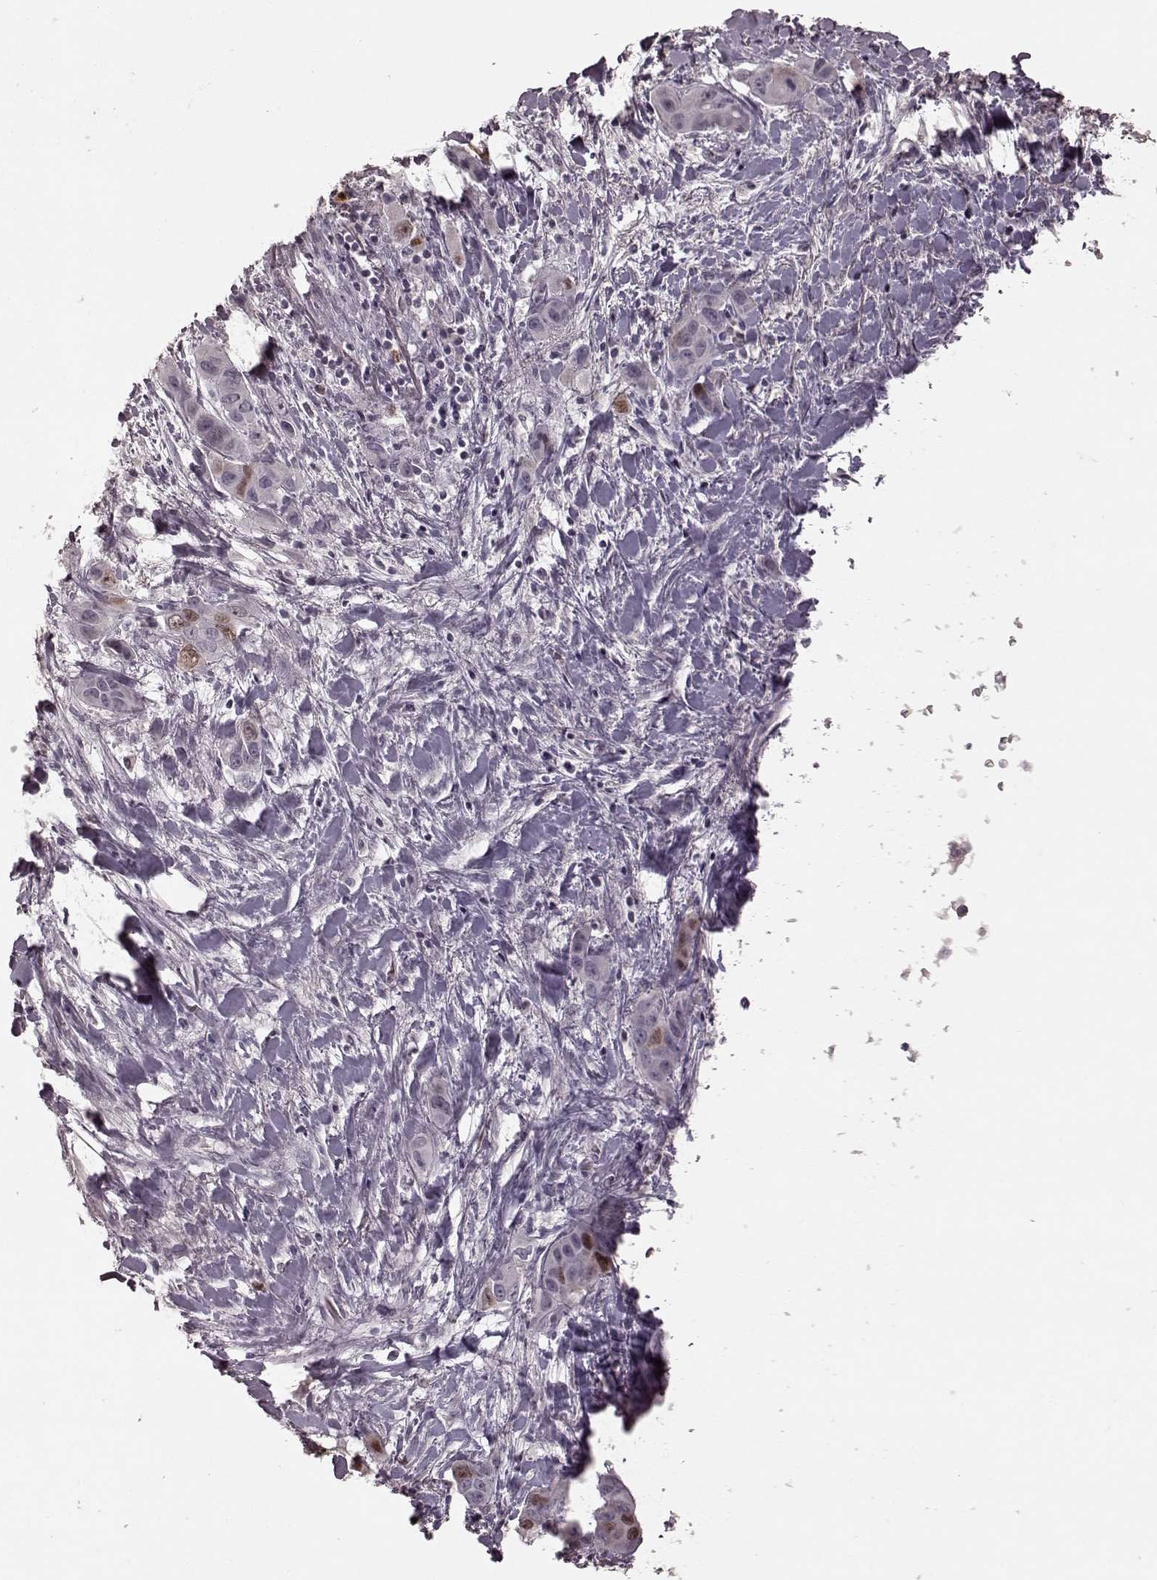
{"staining": {"intensity": "moderate", "quantity": "<25%", "location": "nuclear"}, "tissue": "liver cancer", "cell_type": "Tumor cells", "image_type": "cancer", "snomed": [{"axis": "morphology", "description": "Cholangiocarcinoma"}, {"axis": "topography", "description": "Liver"}], "caption": "This micrograph displays liver cholangiocarcinoma stained with immunohistochemistry (IHC) to label a protein in brown. The nuclear of tumor cells show moderate positivity for the protein. Nuclei are counter-stained blue.", "gene": "CCNA2", "patient": {"sex": "female", "age": 52}}